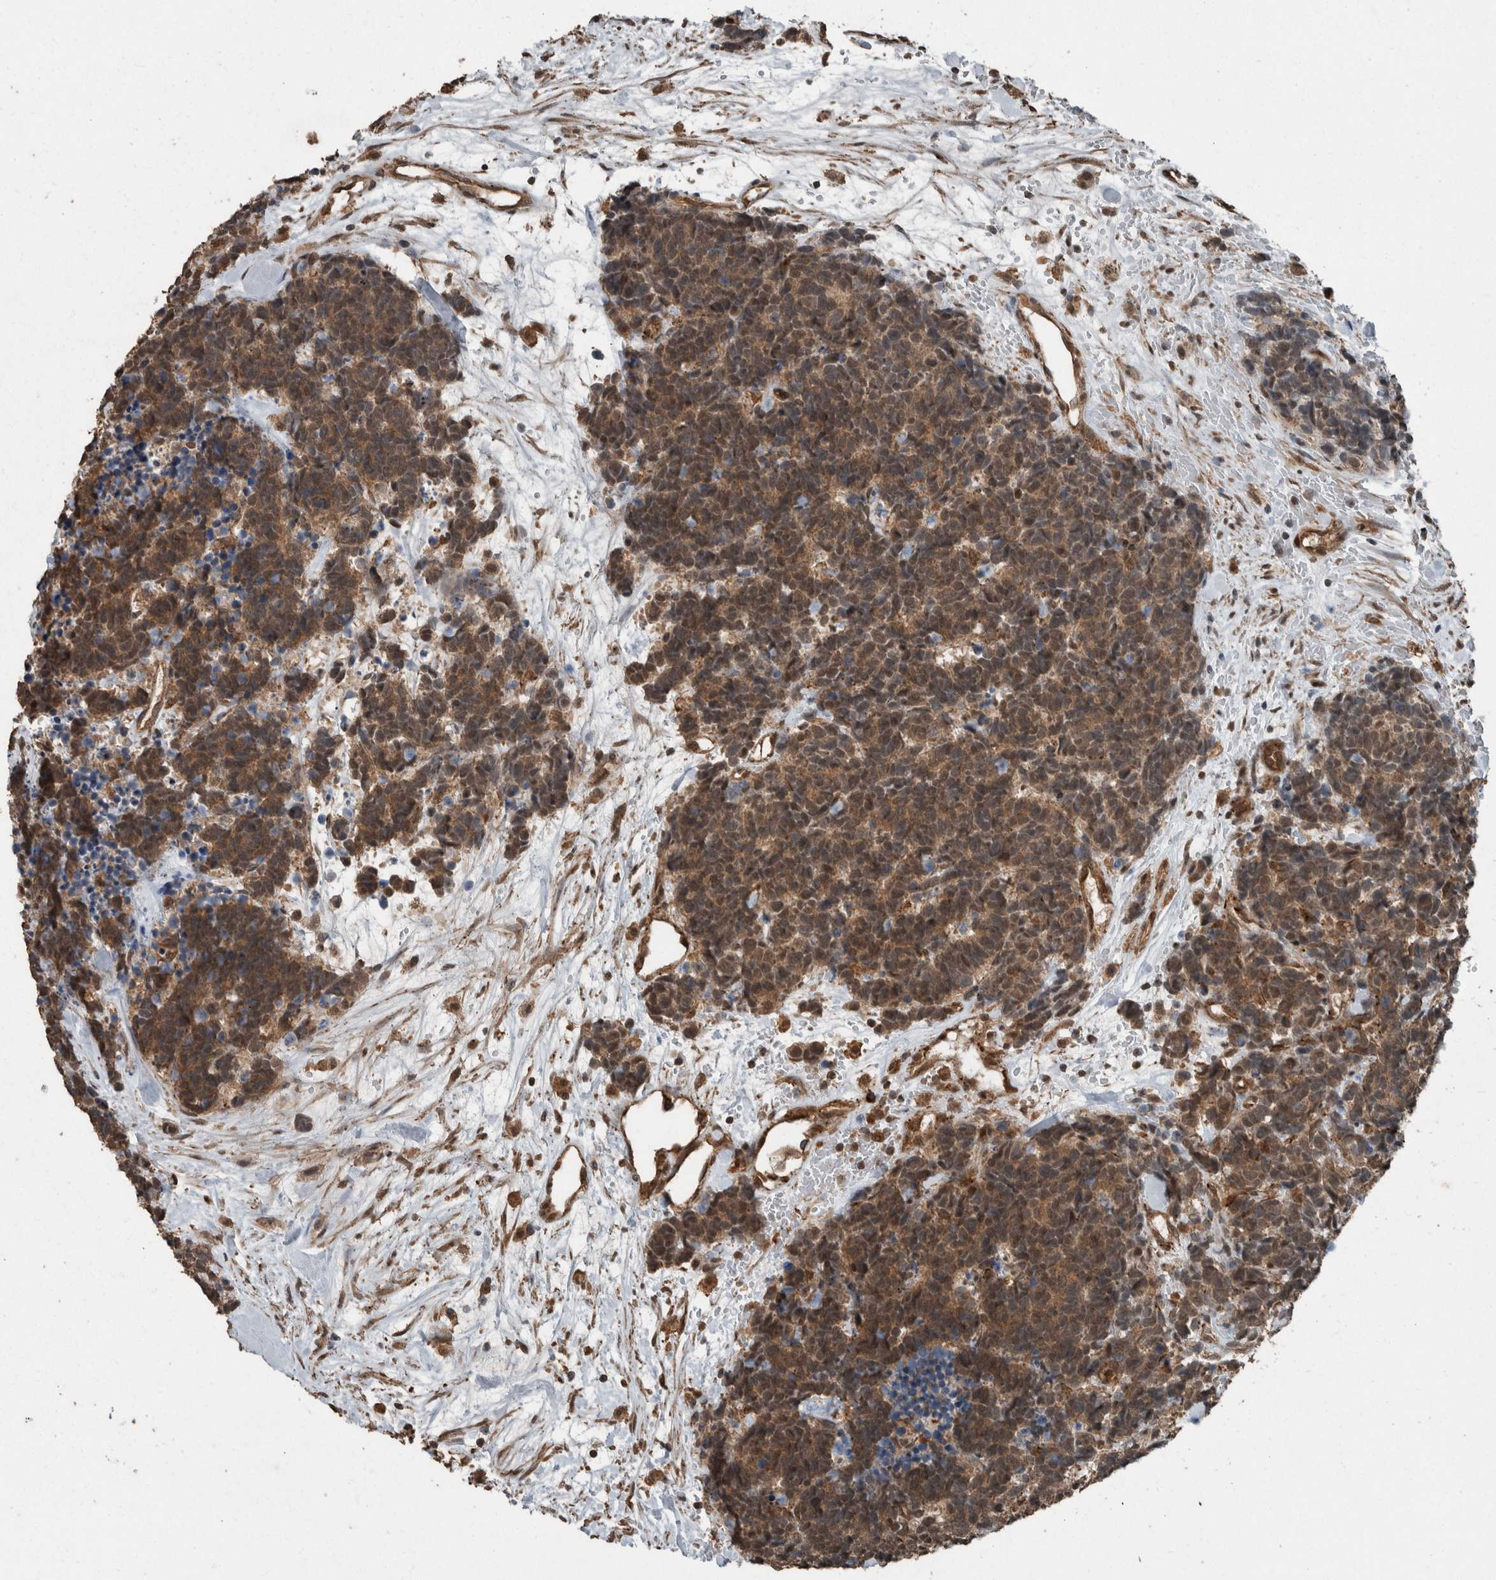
{"staining": {"intensity": "moderate", "quantity": ">75%", "location": "cytoplasmic/membranous,nuclear"}, "tissue": "carcinoid", "cell_type": "Tumor cells", "image_type": "cancer", "snomed": [{"axis": "morphology", "description": "Carcinoma, NOS"}, {"axis": "morphology", "description": "Carcinoid, malignant, NOS"}, {"axis": "topography", "description": "Urinary bladder"}], "caption": "Carcinoid (malignant) stained for a protein (brown) exhibits moderate cytoplasmic/membranous and nuclear positive expression in approximately >75% of tumor cells.", "gene": "MYO1E", "patient": {"sex": "male", "age": 57}}